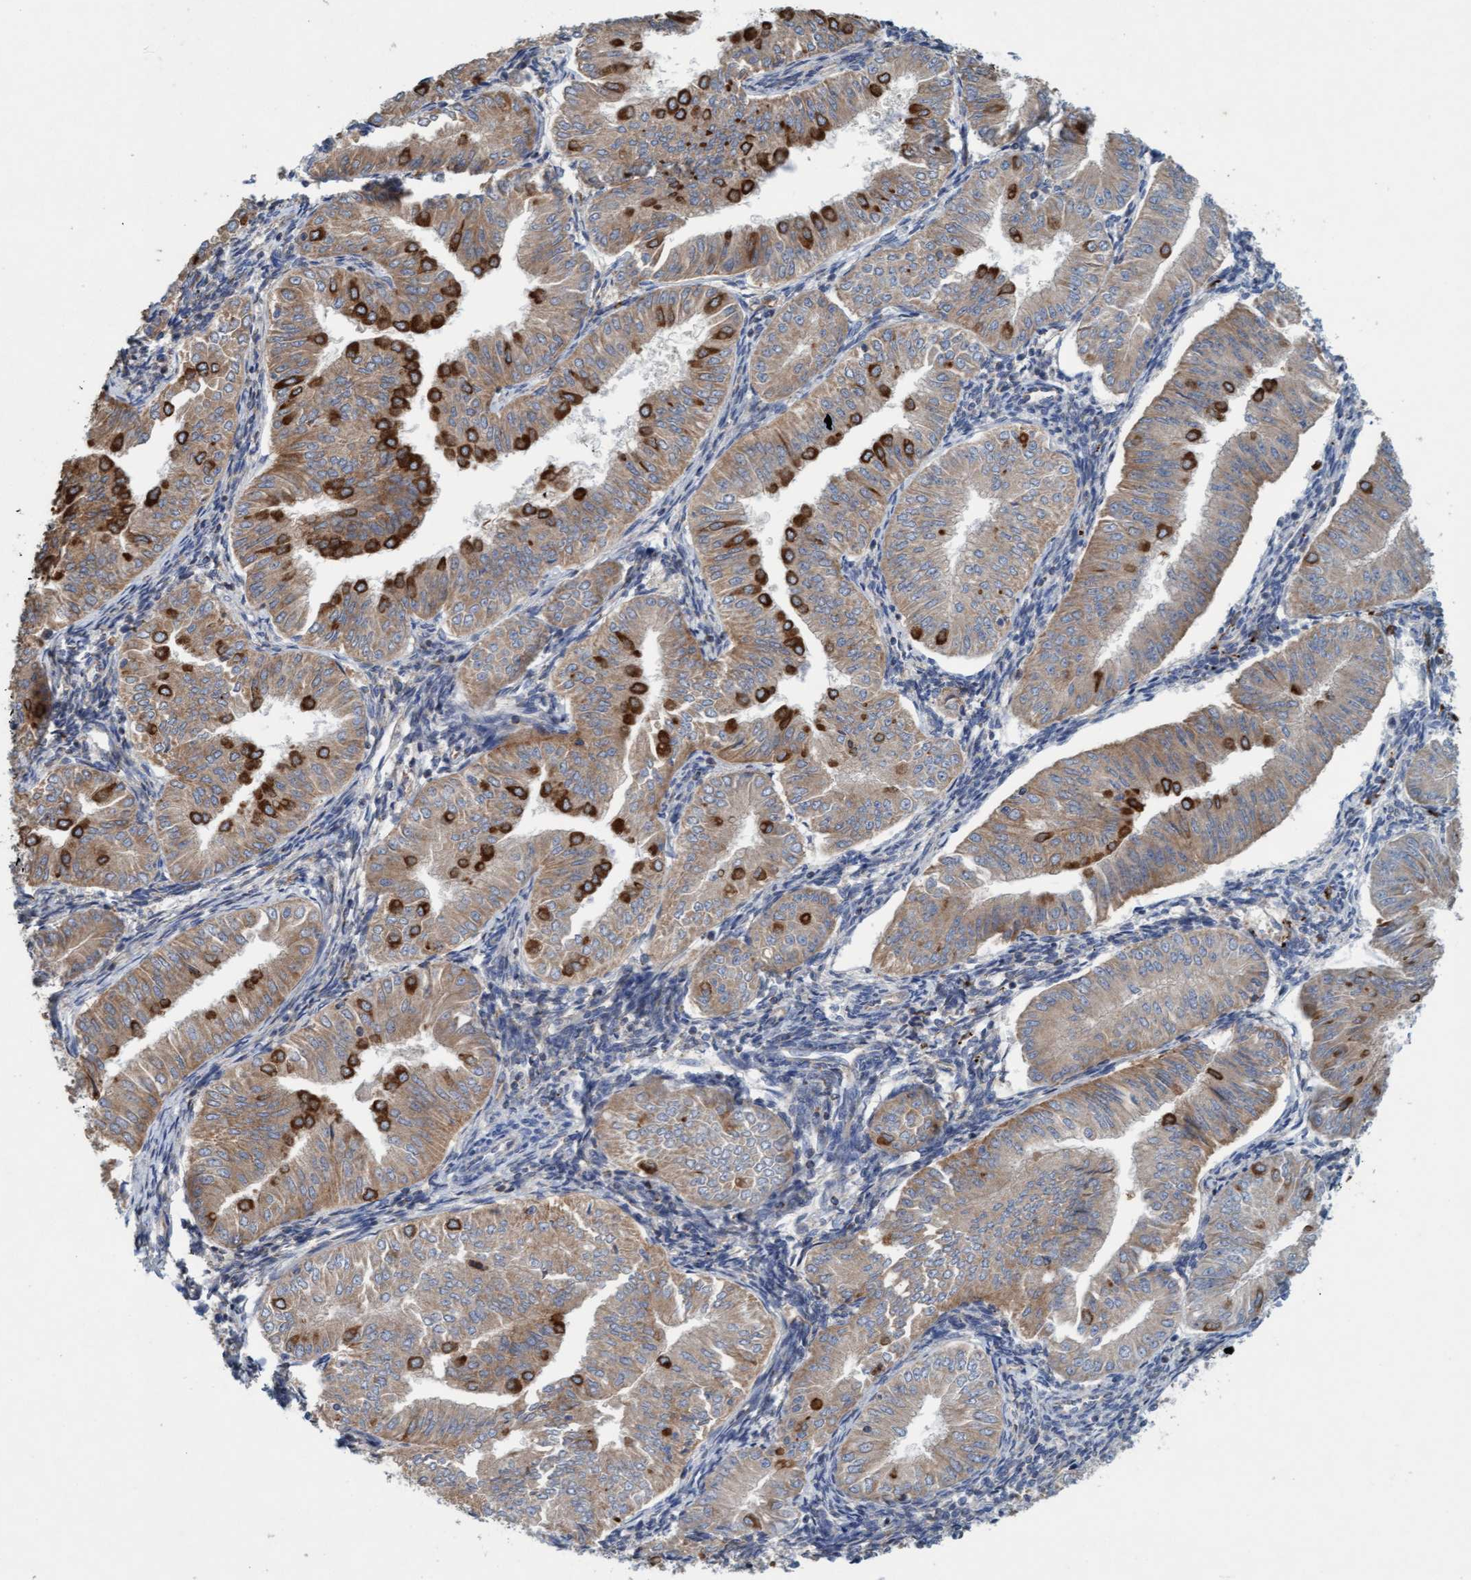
{"staining": {"intensity": "moderate", "quantity": ">75%", "location": "cytoplasmic/membranous"}, "tissue": "endometrial cancer", "cell_type": "Tumor cells", "image_type": "cancer", "snomed": [{"axis": "morphology", "description": "Normal tissue, NOS"}, {"axis": "morphology", "description": "Adenocarcinoma, NOS"}, {"axis": "topography", "description": "Endometrium"}], "caption": "Endometrial cancer (adenocarcinoma) was stained to show a protein in brown. There is medium levels of moderate cytoplasmic/membranous expression in about >75% of tumor cells. (DAB = brown stain, brightfield microscopy at high magnification).", "gene": "SIGIRR", "patient": {"sex": "female", "age": 53}}